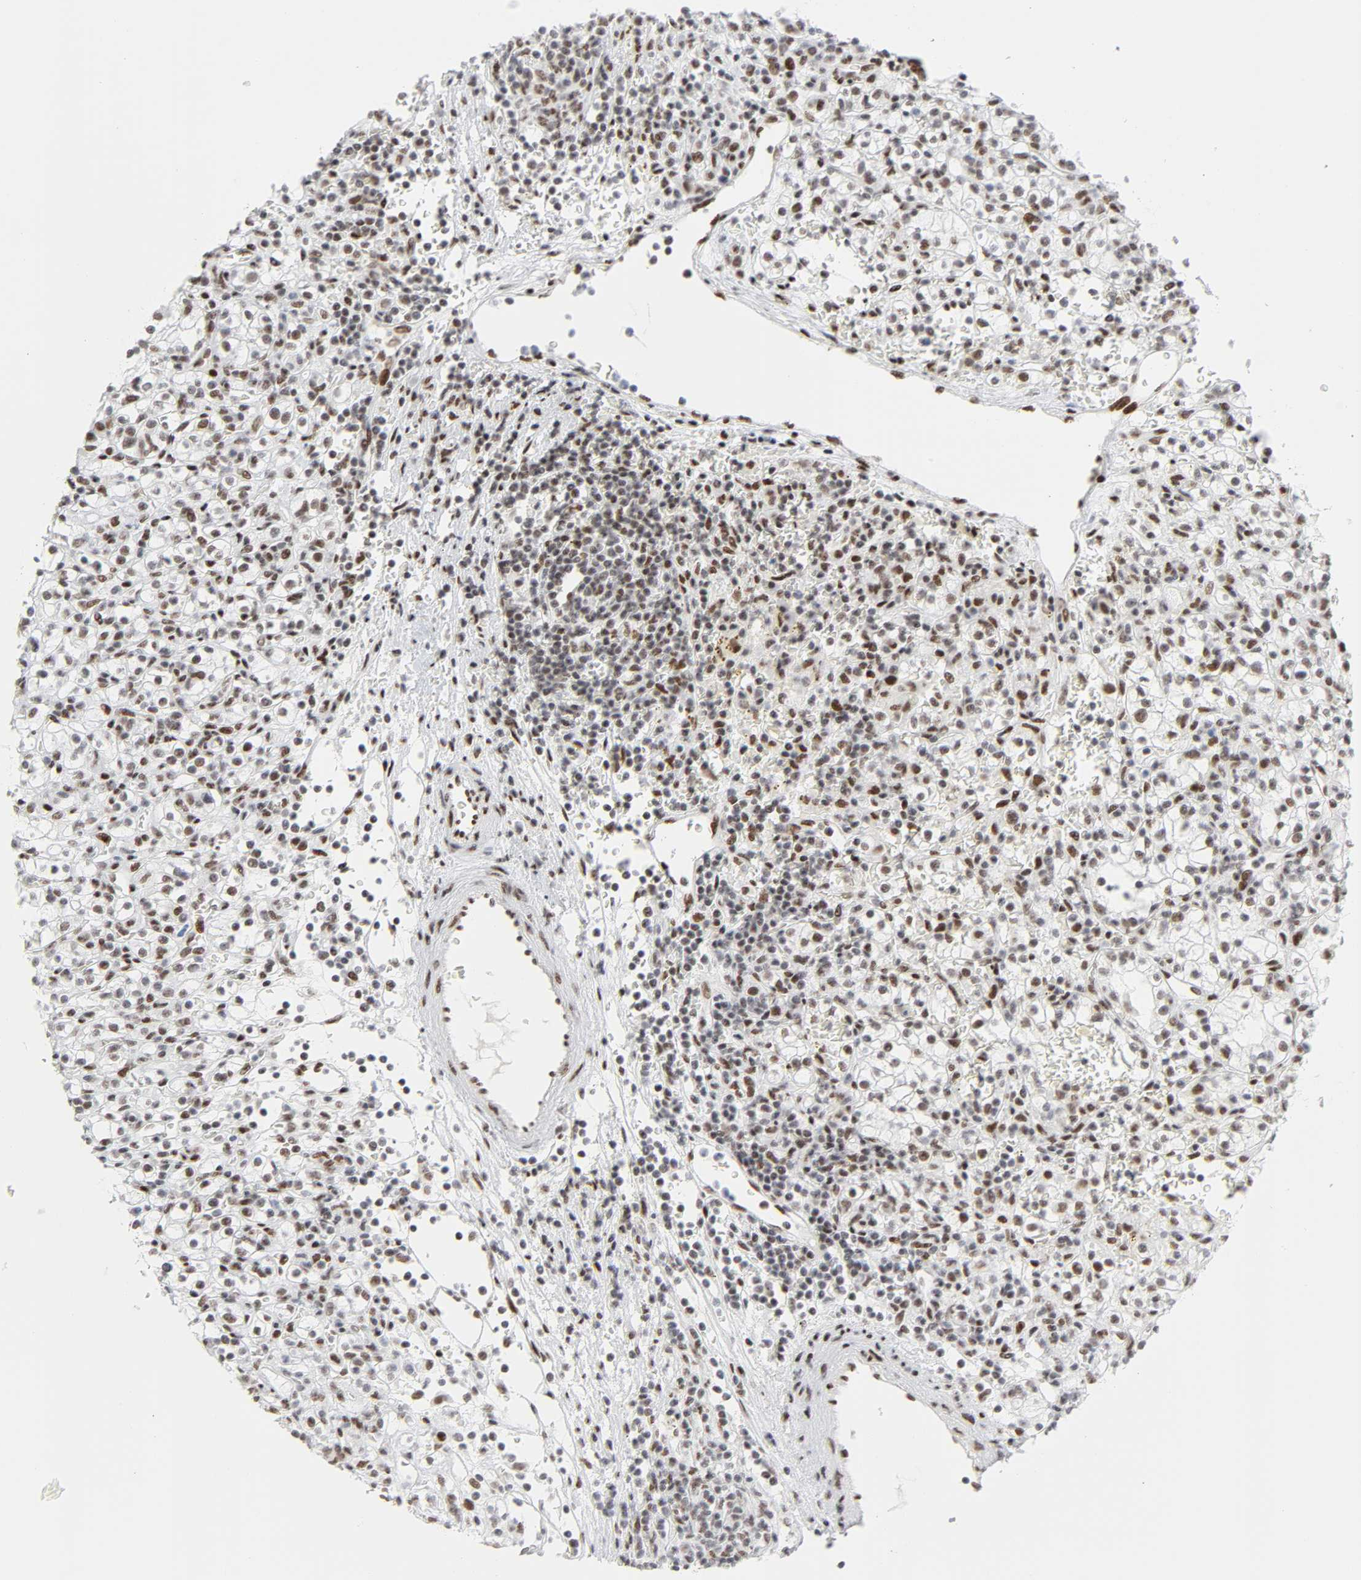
{"staining": {"intensity": "moderate", "quantity": ">75%", "location": "nuclear"}, "tissue": "renal cancer", "cell_type": "Tumor cells", "image_type": "cancer", "snomed": [{"axis": "morphology", "description": "Normal tissue, NOS"}, {"axis": "morphology", "description": "Adenocarcinoma, NOS"}, {"axis": "topography", "description": "Kidney"}], "caption": "About >75% of tumor cells in human renal adenocarcinoma demonstrate moderate nuclear protein expression as visualized by brown immunohistochemical staining.", "gene": "HSF1", "patient": {"sex": "female", "age": 55}}